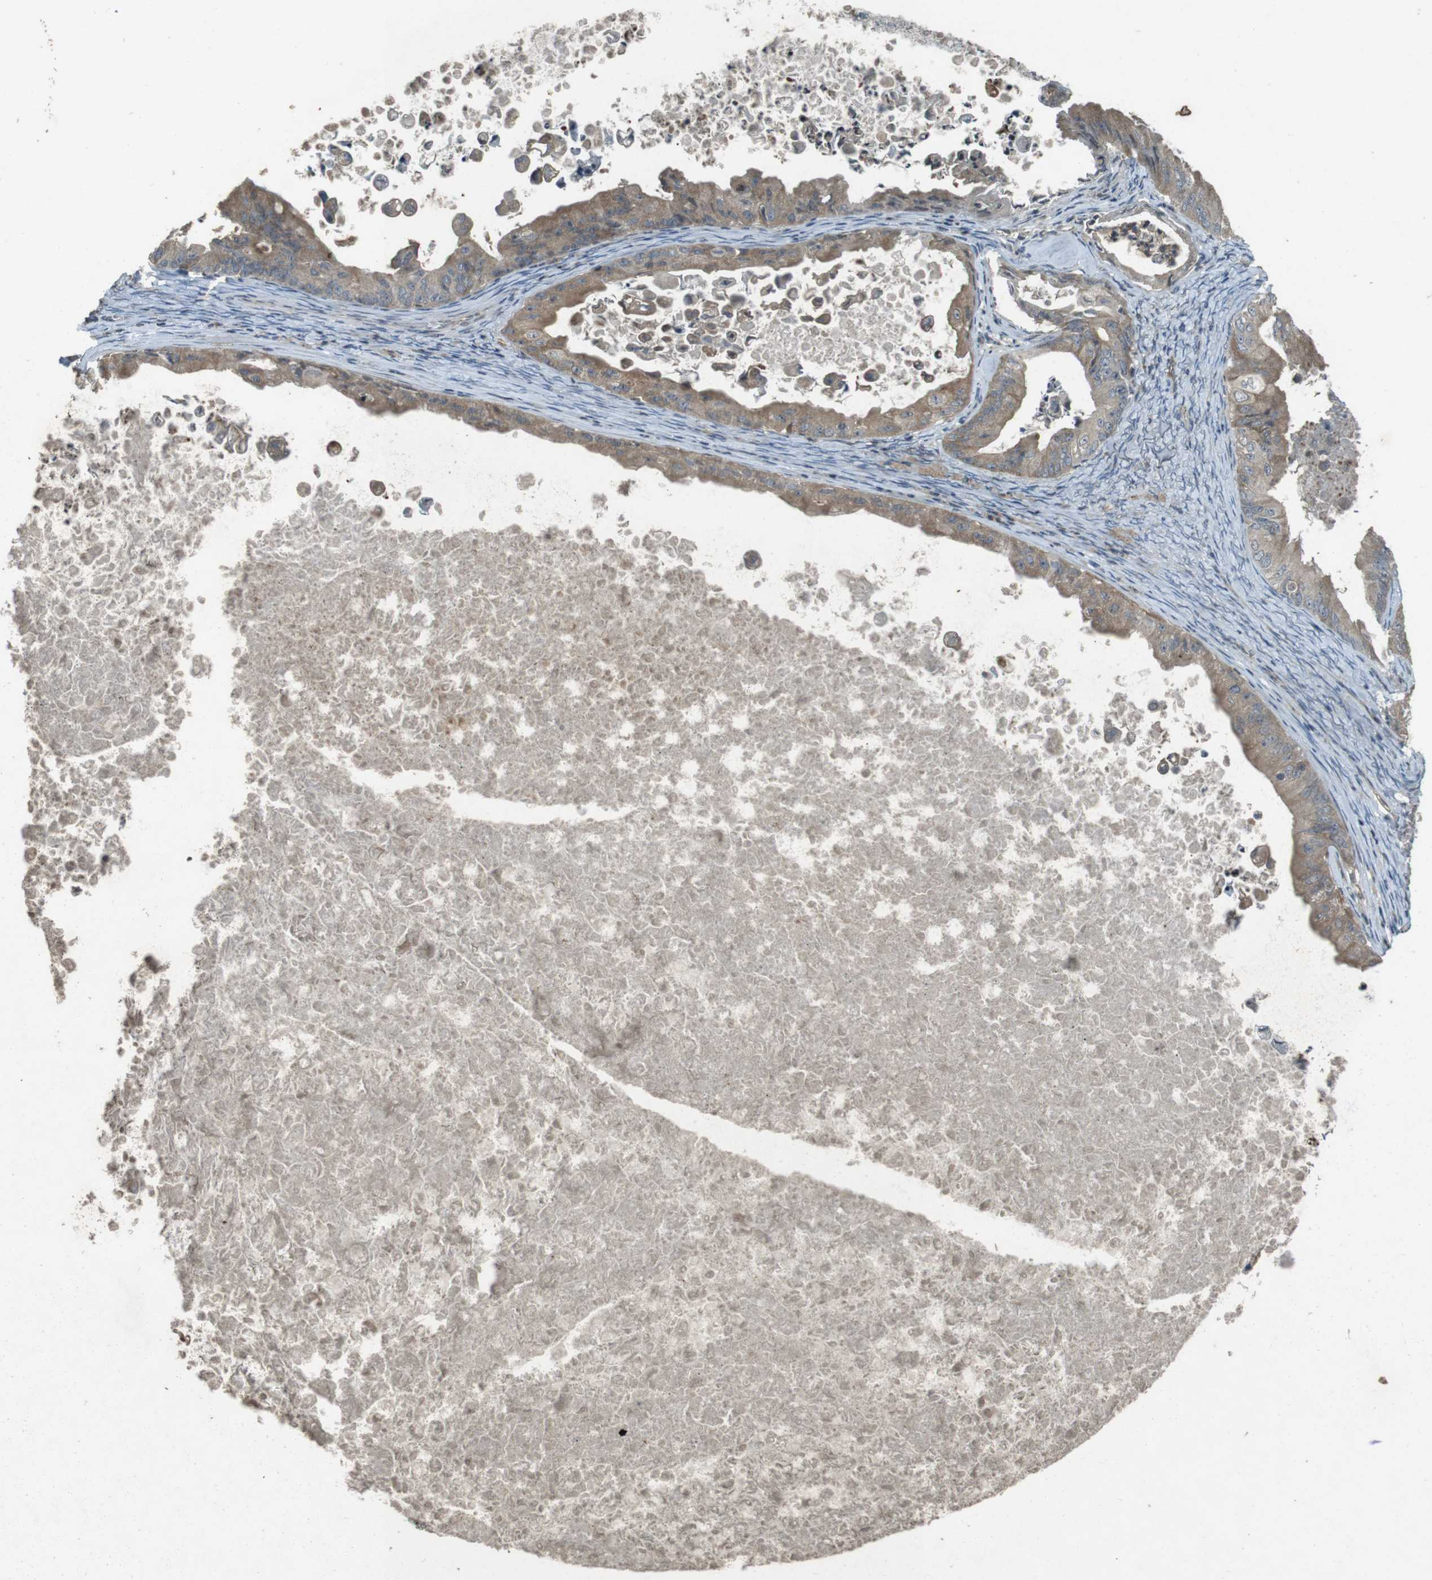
{"staining": {"intensity": "moderate", "quantity": ">75%", "location": "cytoplasmic/membranous"}, "tissue": "ovarian cancer", "cell_type": "Tumor cells", "image_type": "cancer", "snomed": [{"axis": "morphology", "description": "Cystadenocarcinoma, mucinous, NOS"}, {"axis": "topography", "description": "Ovary"}], "caption": "This histopathology image displays ovarian cancer (mucinous cystadenocarcinoma) stained with immunohistochemistry (IHC) to label a protein in brown. The cytoplasmic/membranous of tumor cells show moderate positivity for the protein. Nuclei are counter-stained blue.", "gene": "ZYX", "patient": {"sex": "female", "age": 37}}